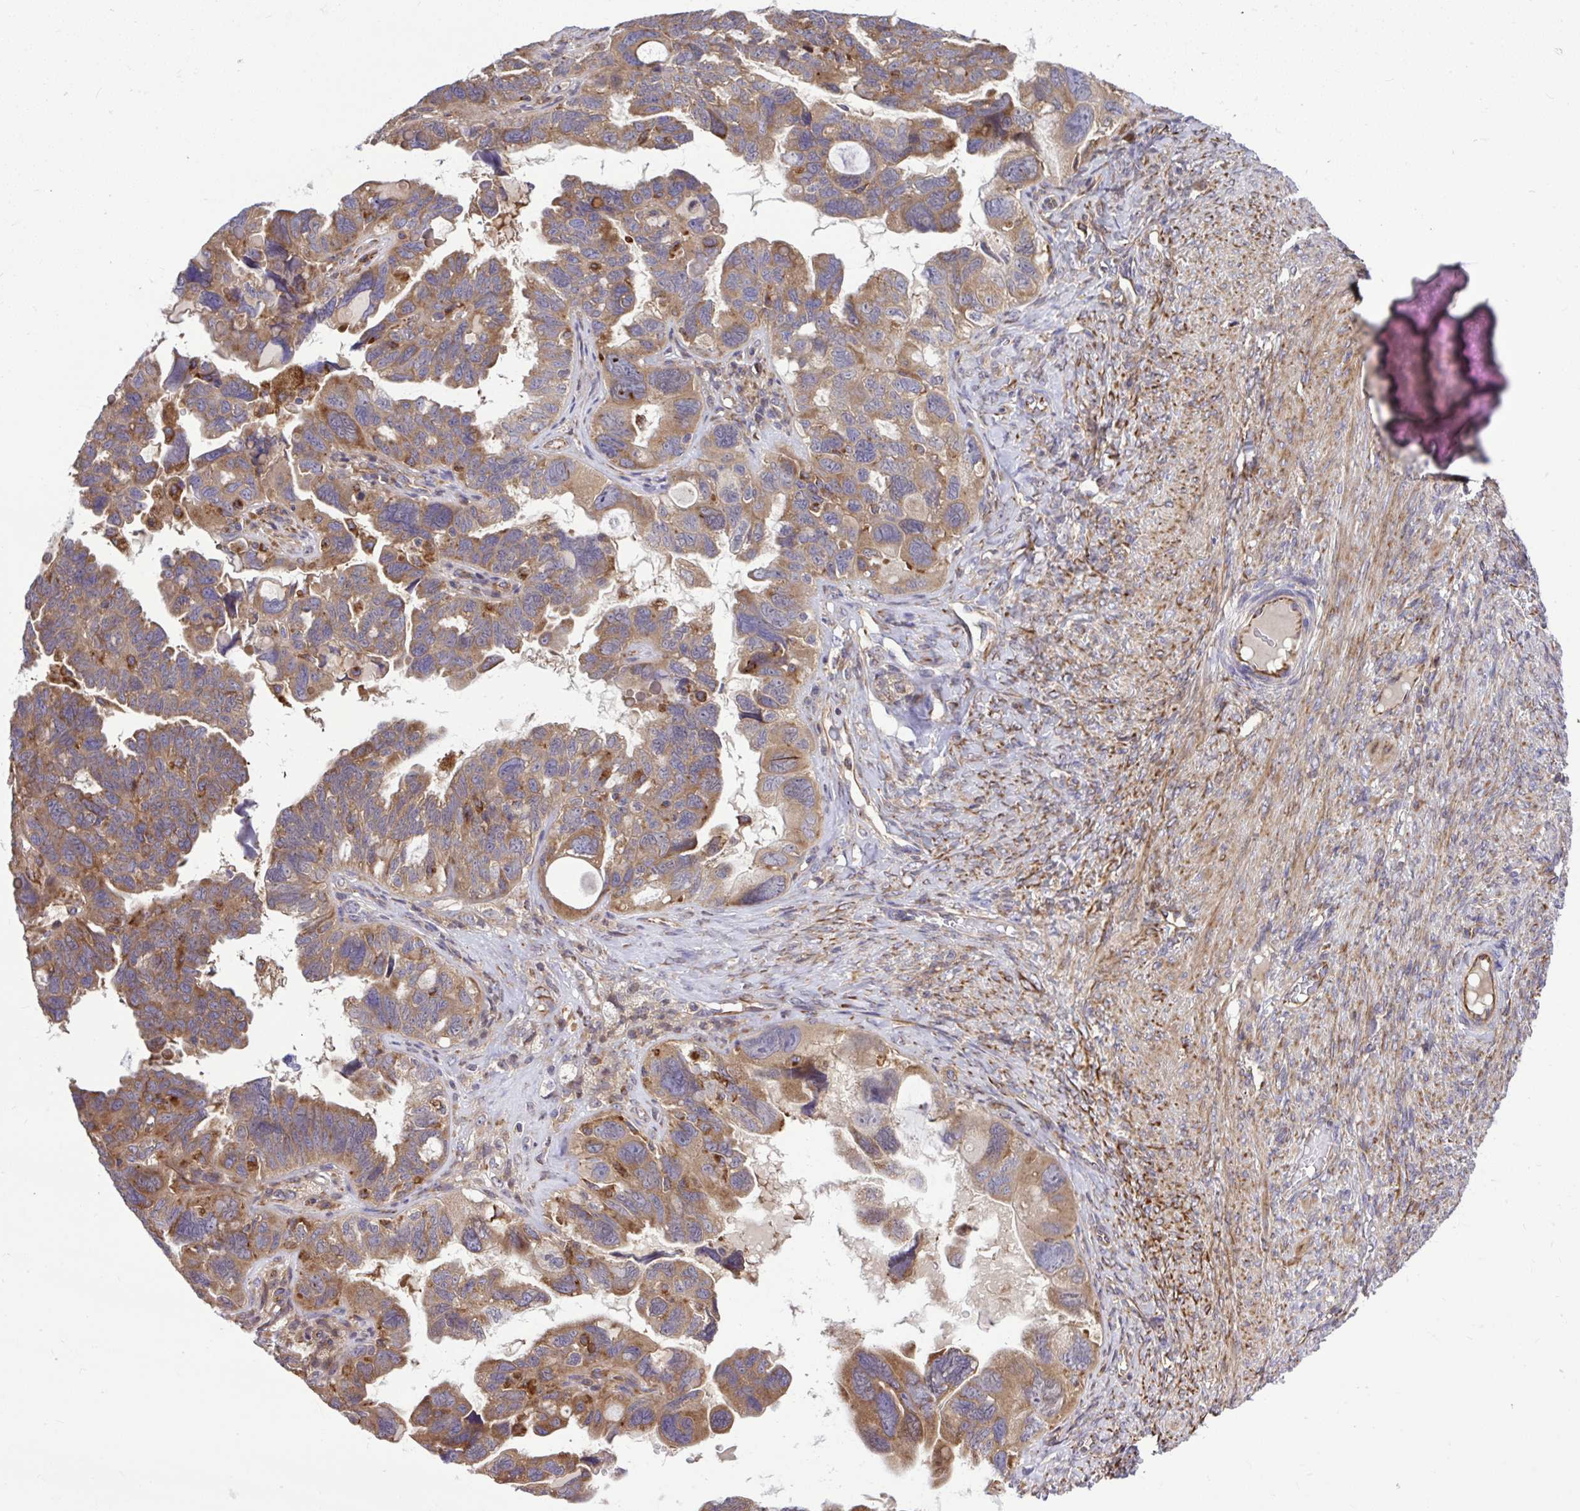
{"staining": {"intensity": "weak", "quantity": ">75%", "location": "cytoplasmic/membranous"}, "tissue": "ovarian cancer", "cell_type": "Tumor cells", "image_type": "cancer", "snomed": [{"axis": "morphology", "description": "Cystadenocarcinoma, serous, NOS"}, {"axis": "topography", "description": "Ovary"}], "caption": "Immunohistochemical staining of human ovarian cancer shows low levels of weak cytoplasmic/membranous protein expression in approximately >75% of tumor cells.", "gene": "PAIP2", "patient": {"sex": "female", "age": 60}}